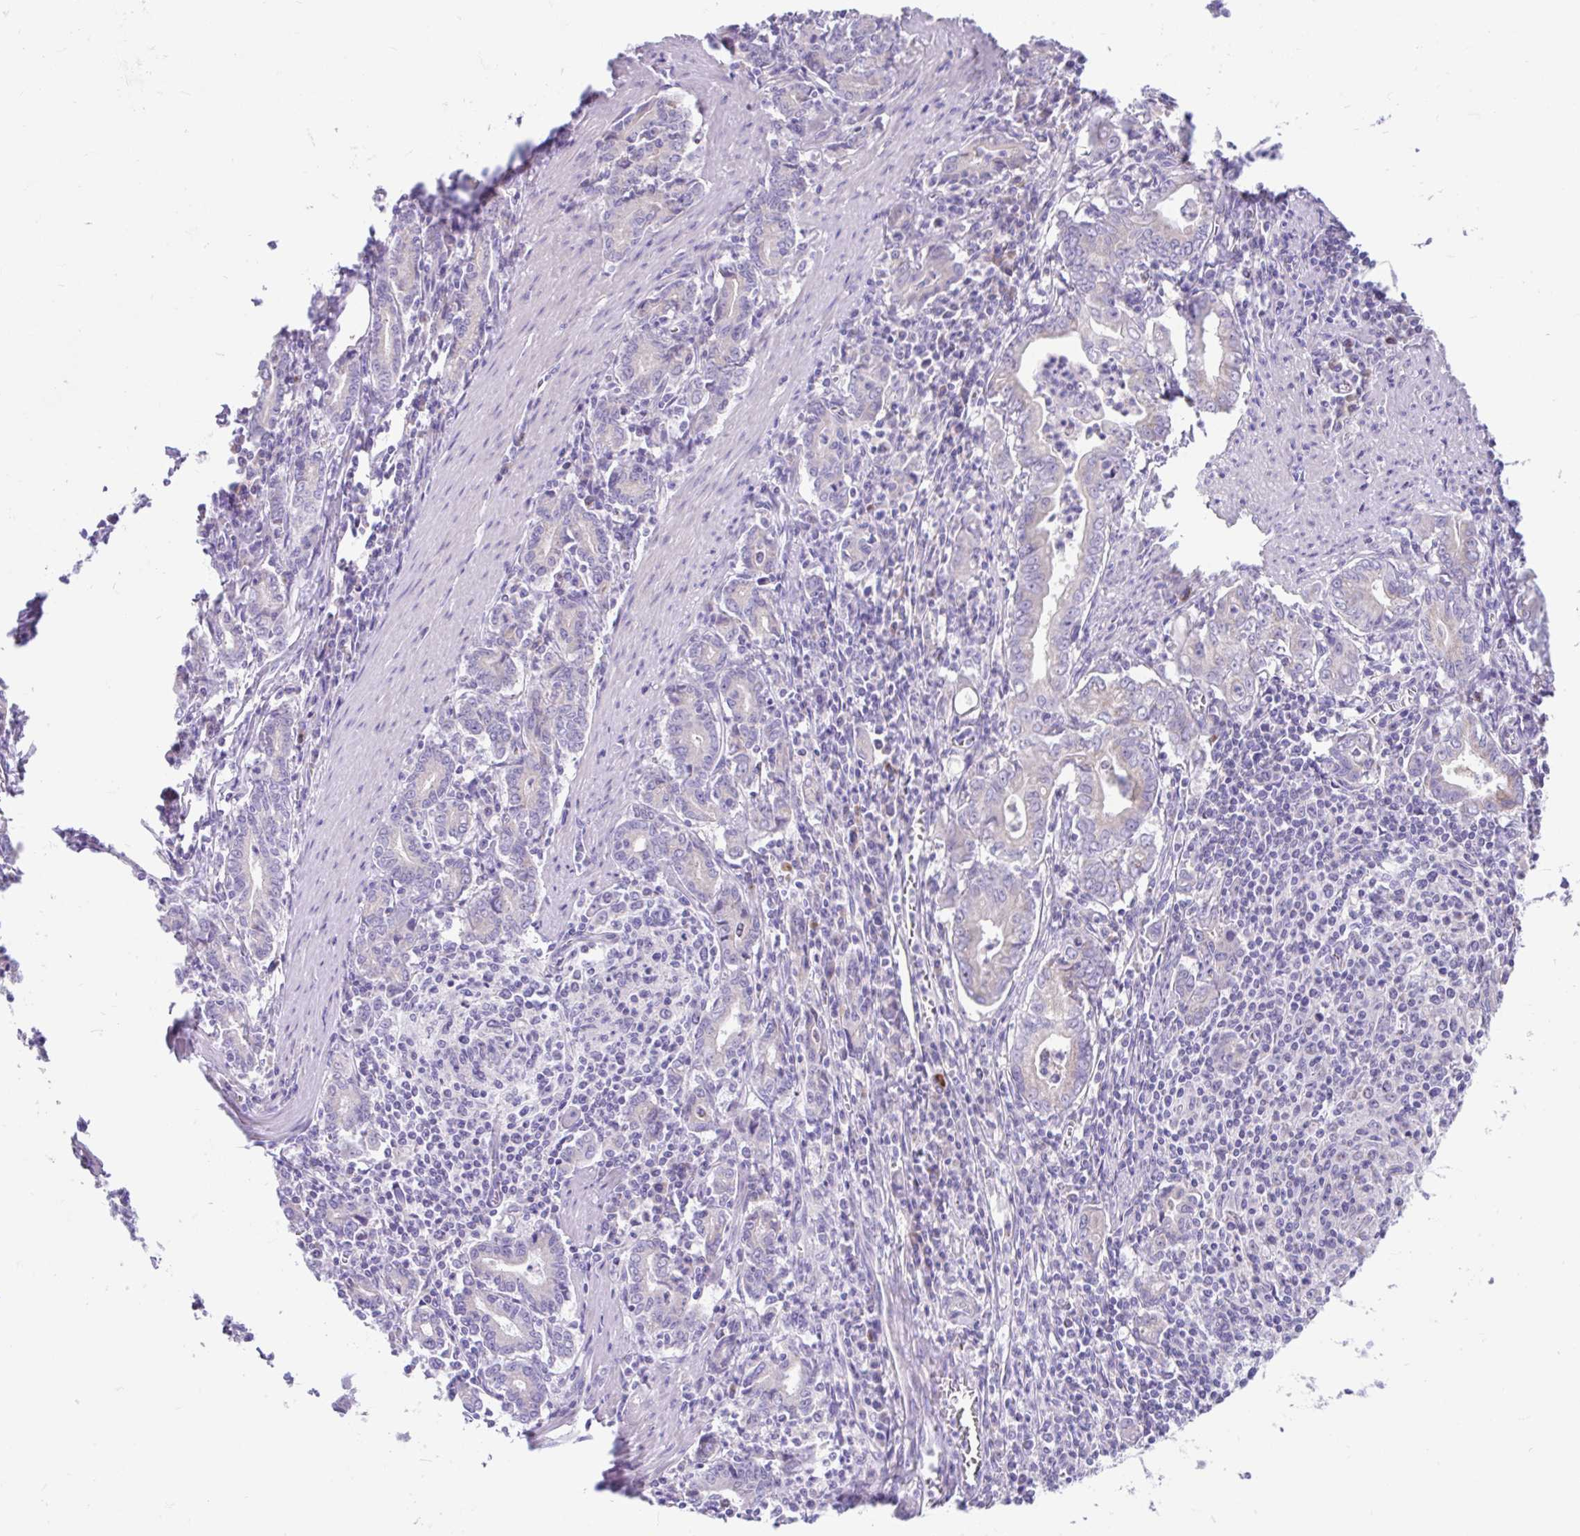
{"staining": {"intensity": "negative", "quantity": "none", "location": "none"}, "tissue": "stomach cancer", "cell_type": "Tumor cells", "image_type": "cancer", "snomed": [{"axis": "morphology", "description": "Adenocarcinoma, NOS"}, {"axis": "topography", "description": "Stomach, upper"}], "caption": "Tumor cells are negative for brown protein staining in adenocarcinoma (stomach).", "gene": "CCSAP", "patient": {"sex": "female", "age": 79}}